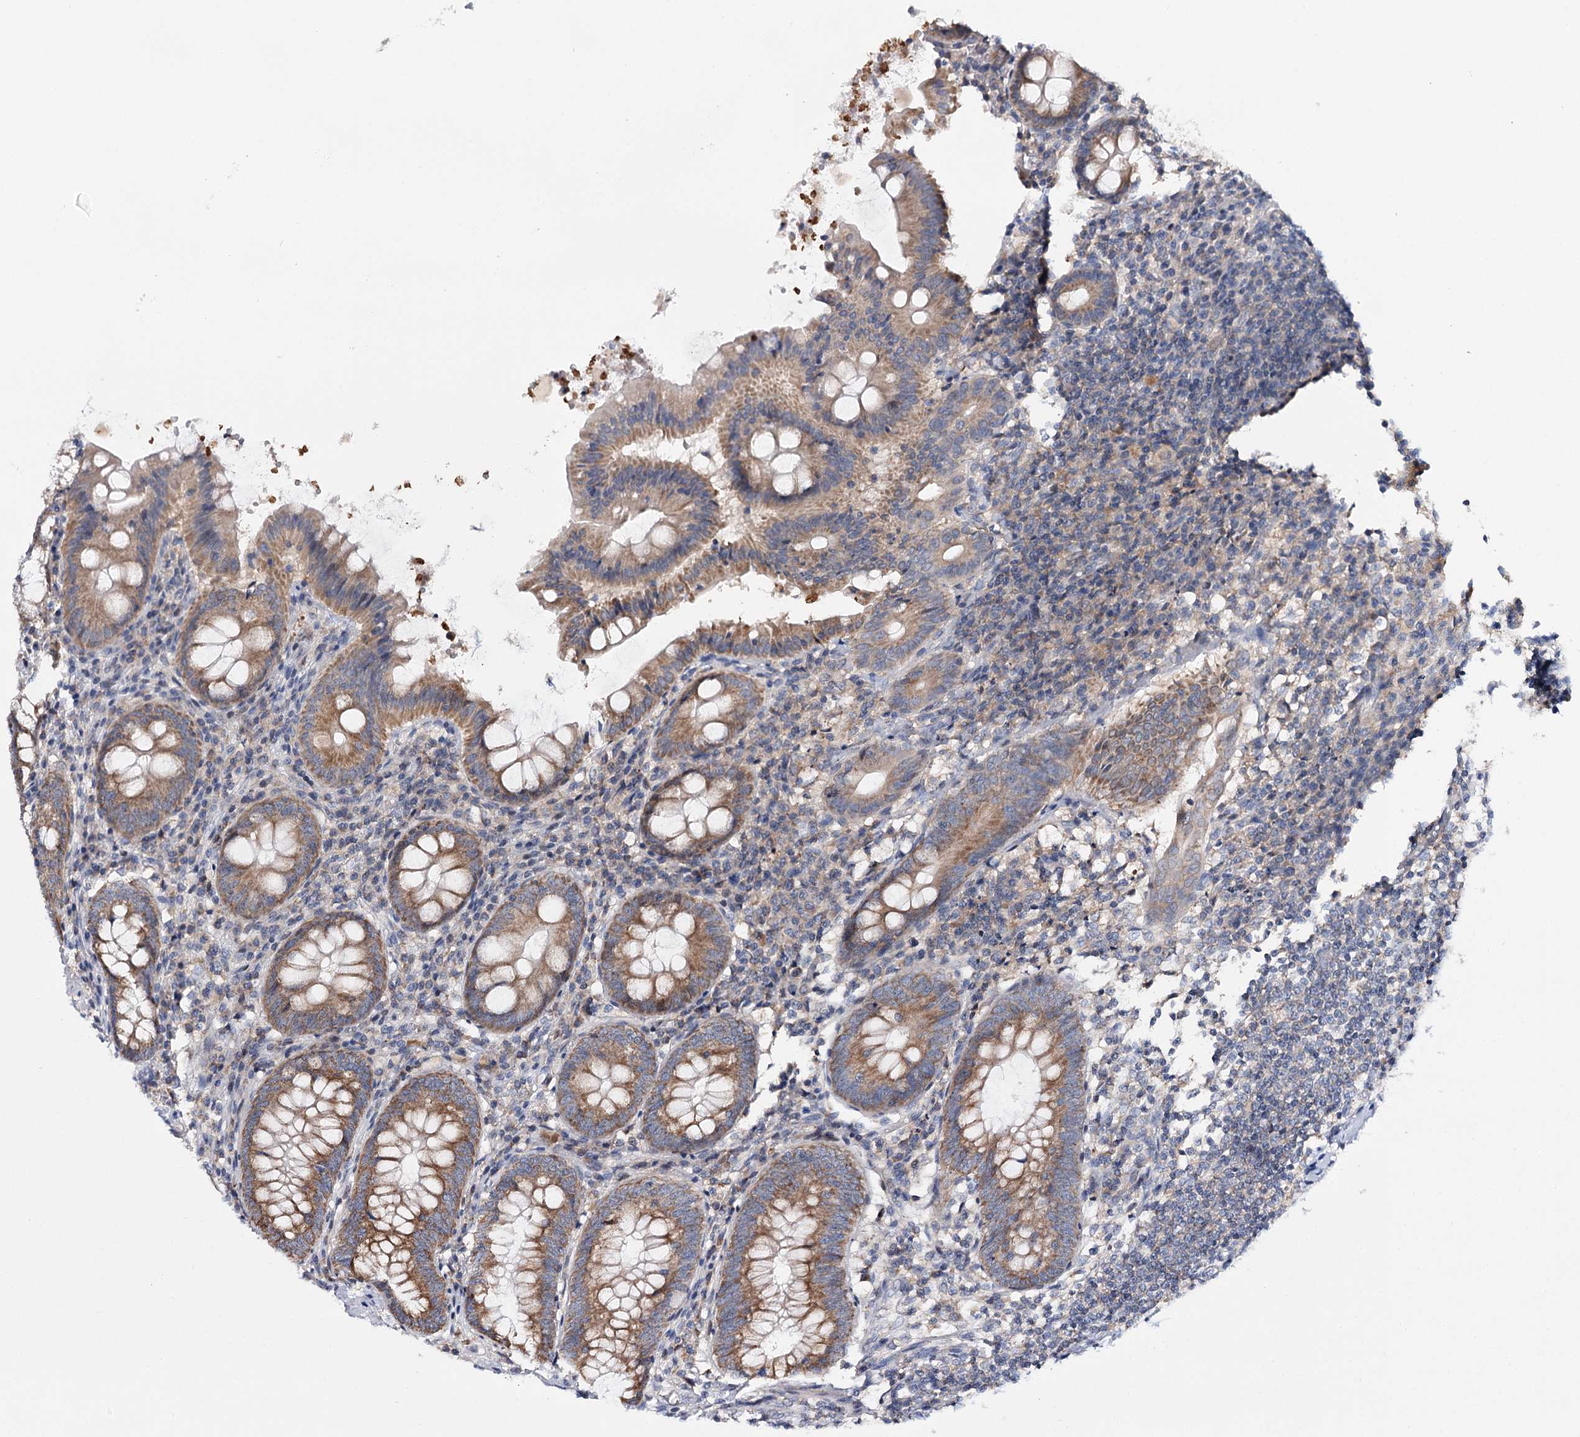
{"staining": {"intensity": "moderate", "quantity": ">75%", "location": "cytoplasmic/membranous"}, "tissue": "appendix", "cell_type": "Glandular cells", "image_type": "normal", "snomed": [{"axis": "morphology", "description": "Normal tissue, NOS"}, {"axis": "topography", "description": "Appendix"}], "caption": "Immunohistochemical staining of normal human appendix displays moderate cytoplasmic/membranous protein positivity in approximately >75% of glandular cells. (brown staining indicates protein expression, while blue staining denotes nuclei).", "gene": "CFAP46", "patient": {"sex": "female", "age": 54}}